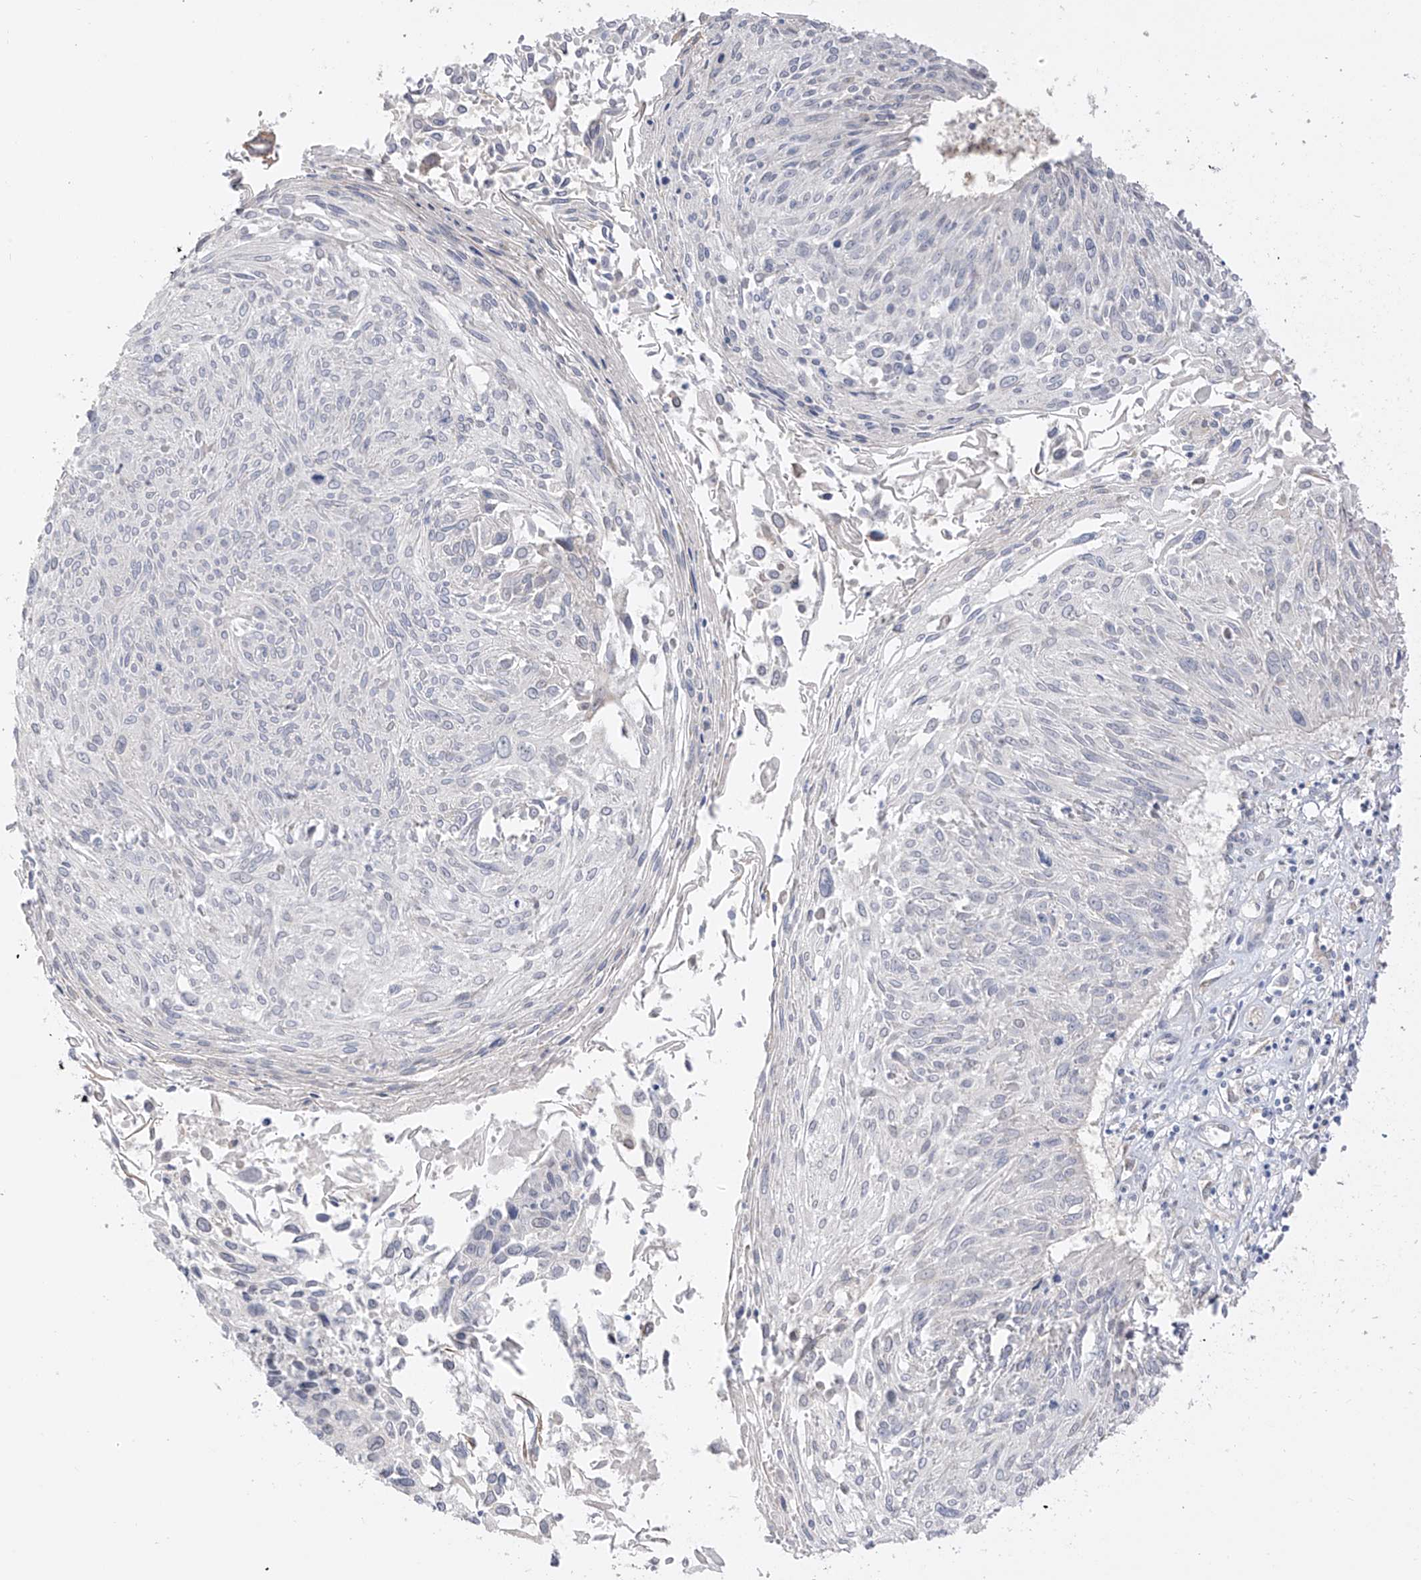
{"staining": {"intensity": "negative", "quantity": "none", "location": "none"}, "tissue": "cervical cancer", "cell_type": "Tumor cells", "image_type": "cancer", "snomed": [{"axis": "morphology", "description": "Squamous cell carcinoma, NOS"}, {"axis": "topography", "description": "Cervix"}], "caption": "High magnification brightfield microscopy of cervical cancer stained with DAB (3,3'-diaminobenzidine) (brown) and counterstained with hematoxylin (blue): tumor cells show no significant staining.", "gene": "DCDC2", "patient": {"sex": "female", "age": 51}}